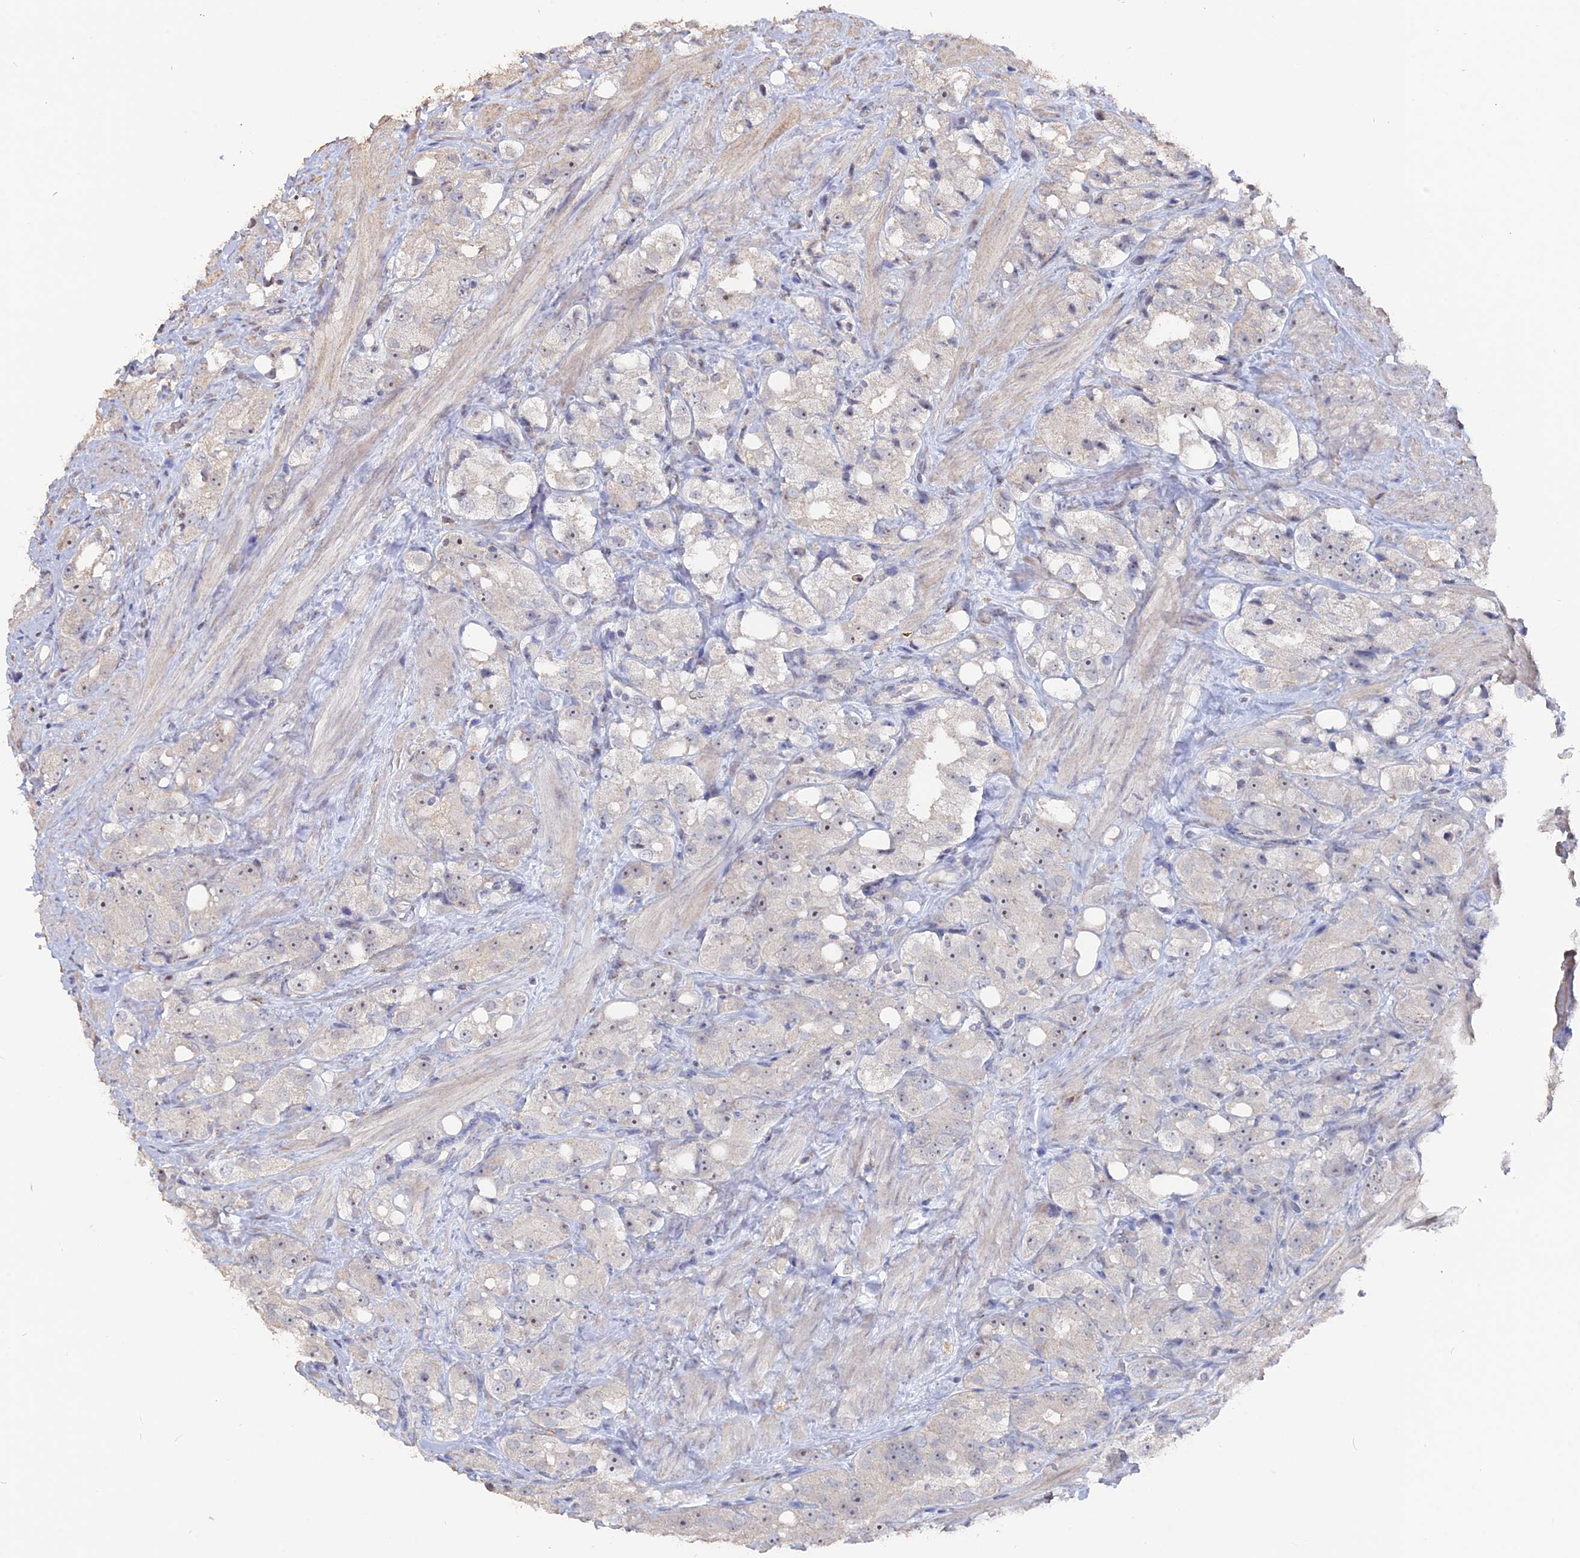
{"staining": {"intensity": "weak", "quantity": "<25%", "location": "nuclear"}, "tissue": "prostate cancer", "cell_type": "Tumor cells", "image_type": "cancer", "snomed": [{"axis": "morphology", "description": "Adenocarcinoma, NOS"}, {"axis": "topography", "description": "Prostate"}], "caption": "High magnification brightfield microscopy of prostate cancer stained with DAB (brown) and counterstained with hematoxylin (blue): tumor cells show no significant positivity. Brightfield microscopy of IHC stained with DAB (brown) and hematoxylin (blue), captured at high magnification.", "gene": "SEMG2", "patient": {"sex": "male", "age": 79}}